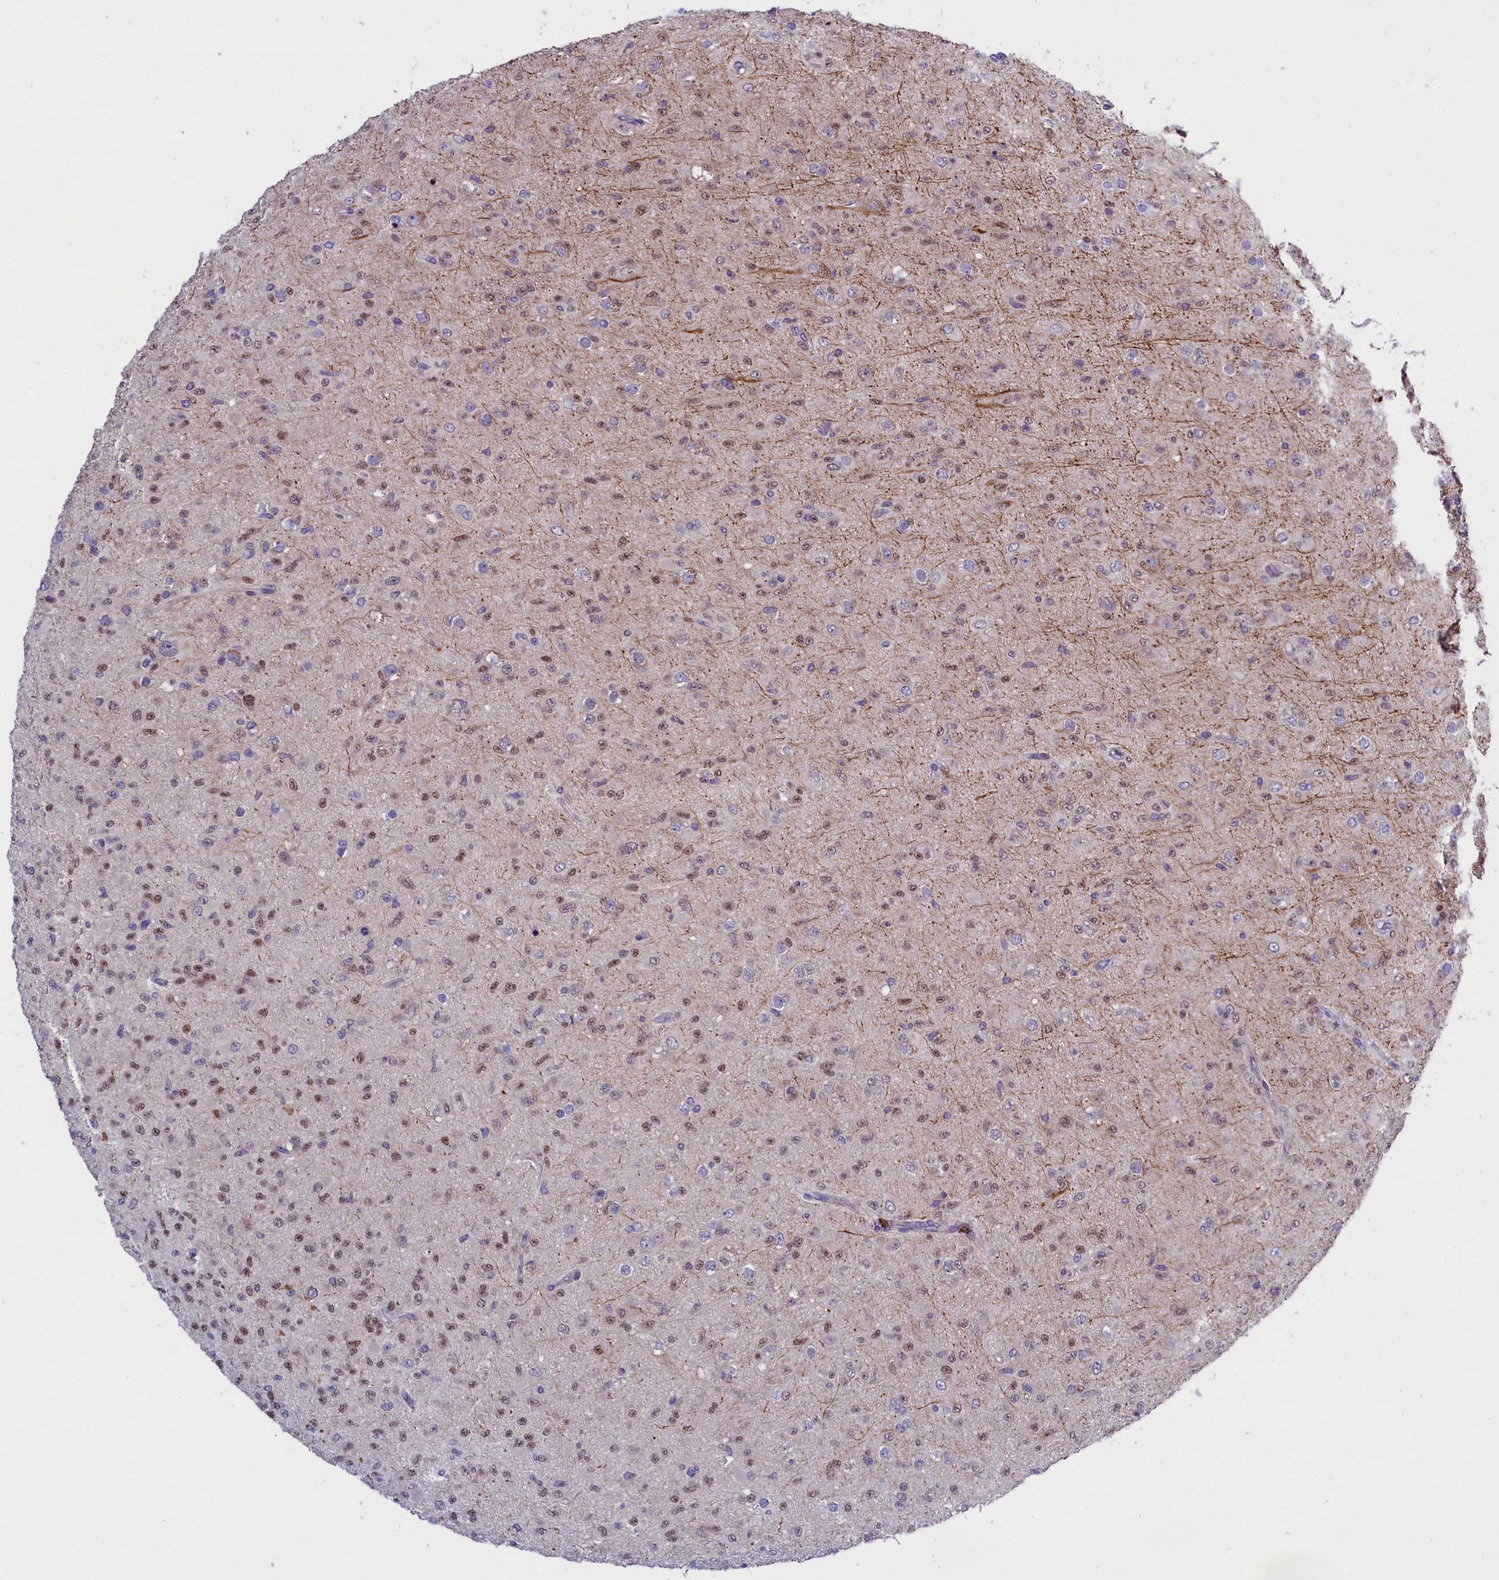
{"staining": {"intensity": "moderate", "quantity": "25%-75%", "location": "nuclear"}, "tissue": "glioma", "cell_type": "Tumor cells", "image_type": "cancer", "snomed": [{"axis": "morphology", "description": "Glioma, malignant, Low grade"}, {"axis": "topography", "description": "Brain"}], "caption": "Protein staining displays moderate nuclear staining in about 25%-75% of tumor cells in glioma. The staining was performed using DAB (3,3'-diaminobenzidine), with brown indicating positive protein expression. Nuclei are stained blue with hematoxylin.", "gene": "ENPP6", "patient": {"sex": "male", "age": 65}}